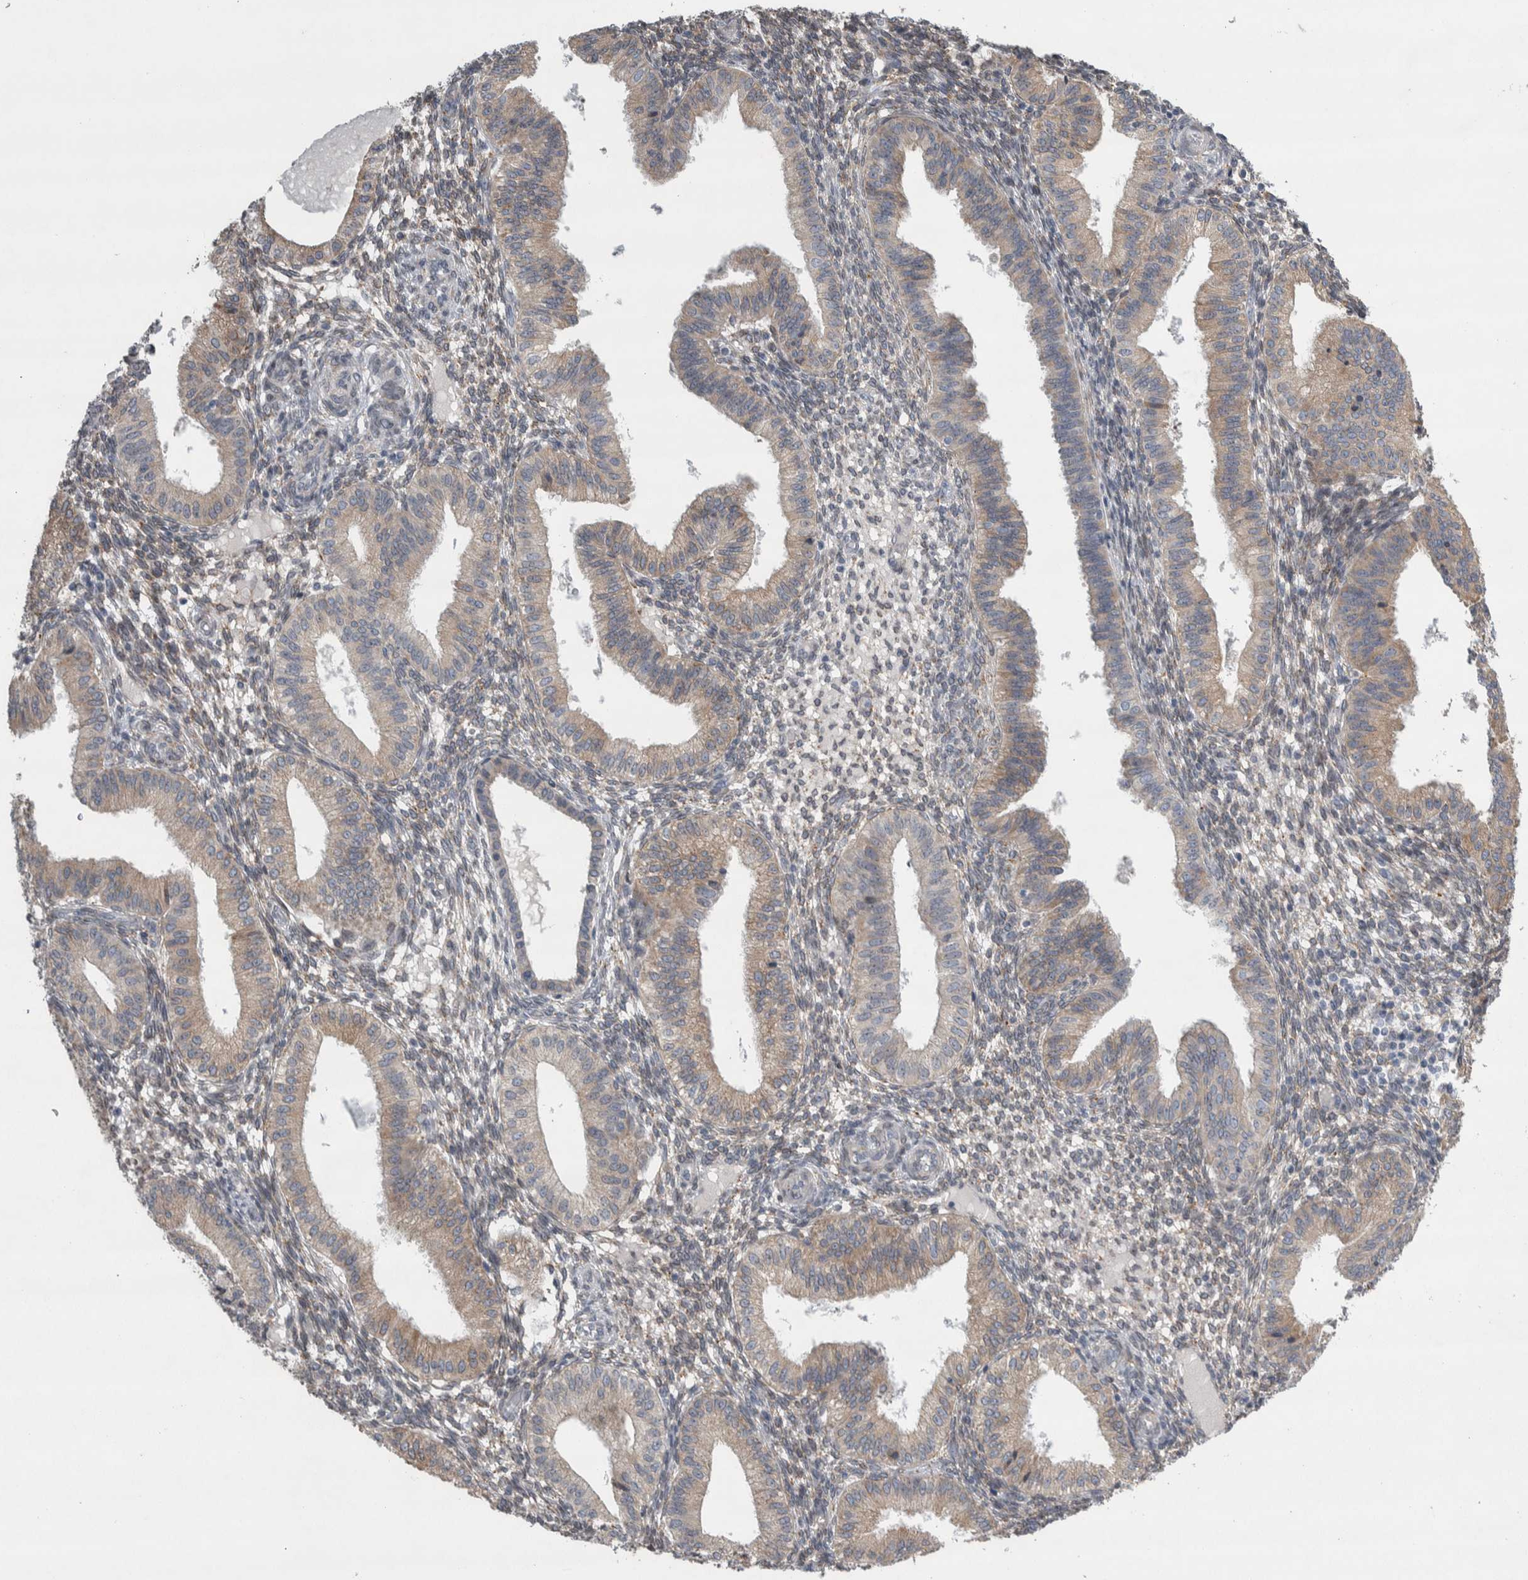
{"staining": {"intensity": "weak", "quantity": "25%-75%", "location": "cytoplasmic/membranous"}, "tissue": "endometrium", "cell_type": "Cells in endometrial stroma", "image_type": "normal", "snomed": [{"axis": "morphology", "description": "Normal tissue, NOS"}, {"axis": "topography", "description": "Endometrium"}], "caption": "A high-resolution histopathology image shows immunohistochemistry staining of normal endometrium, which exhibits weak cytoplasmic/membranous expression in approximately 25%-75% of cells in endometrial stroma. (DAB IHC, brown staining for protein, blue staining for nuclei).", "gene": "SIGMAR1", "patient": {"sex": "female", "age": 39}}